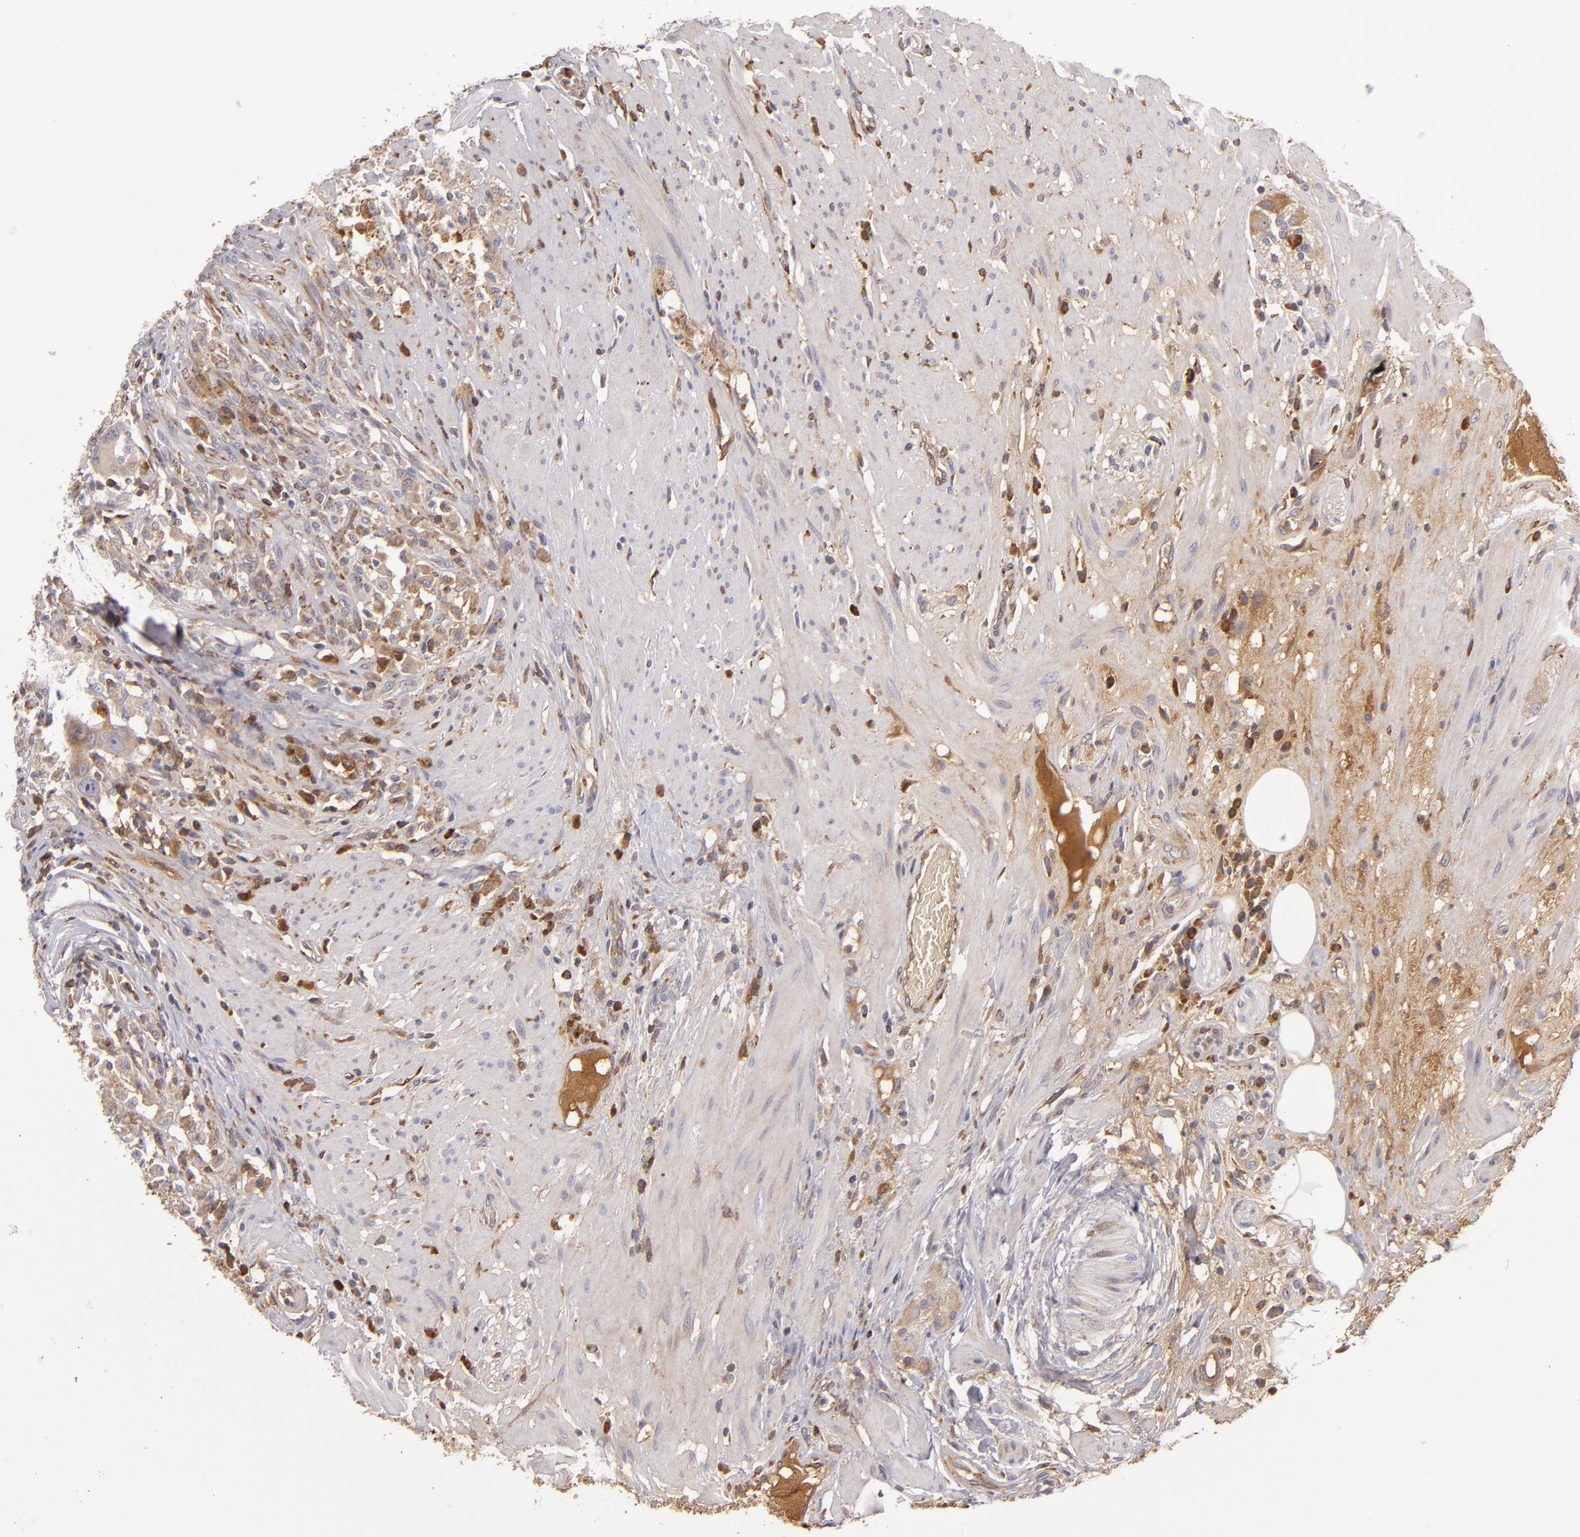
{"staining": {"intensity": "moderate", "quantity": ">75%", "location": "cytoplasmic/membranous"}, "tissue": "colorectal cancer", "cell_type": "Tumor cells", "image_type": "cancer", "snomed": [{"axis": "morphology", "description": "Adenocarcinoma, NOS"}, {"axis": "topography", "description": "Rectum"}], "caption": "Brown immunohistochemical staining in colorectal cancer (adenocarcinoma) exhibits moderate cytoplasmic/membranous expression in approximately >75% of tumor cells. The staining is performed using DAB brown chromogen to label protein expression. The nuclei are counter-stained blue using hematoxylin.", "gene": "CFB", "patient": {"sex": "male", "age": 53}}